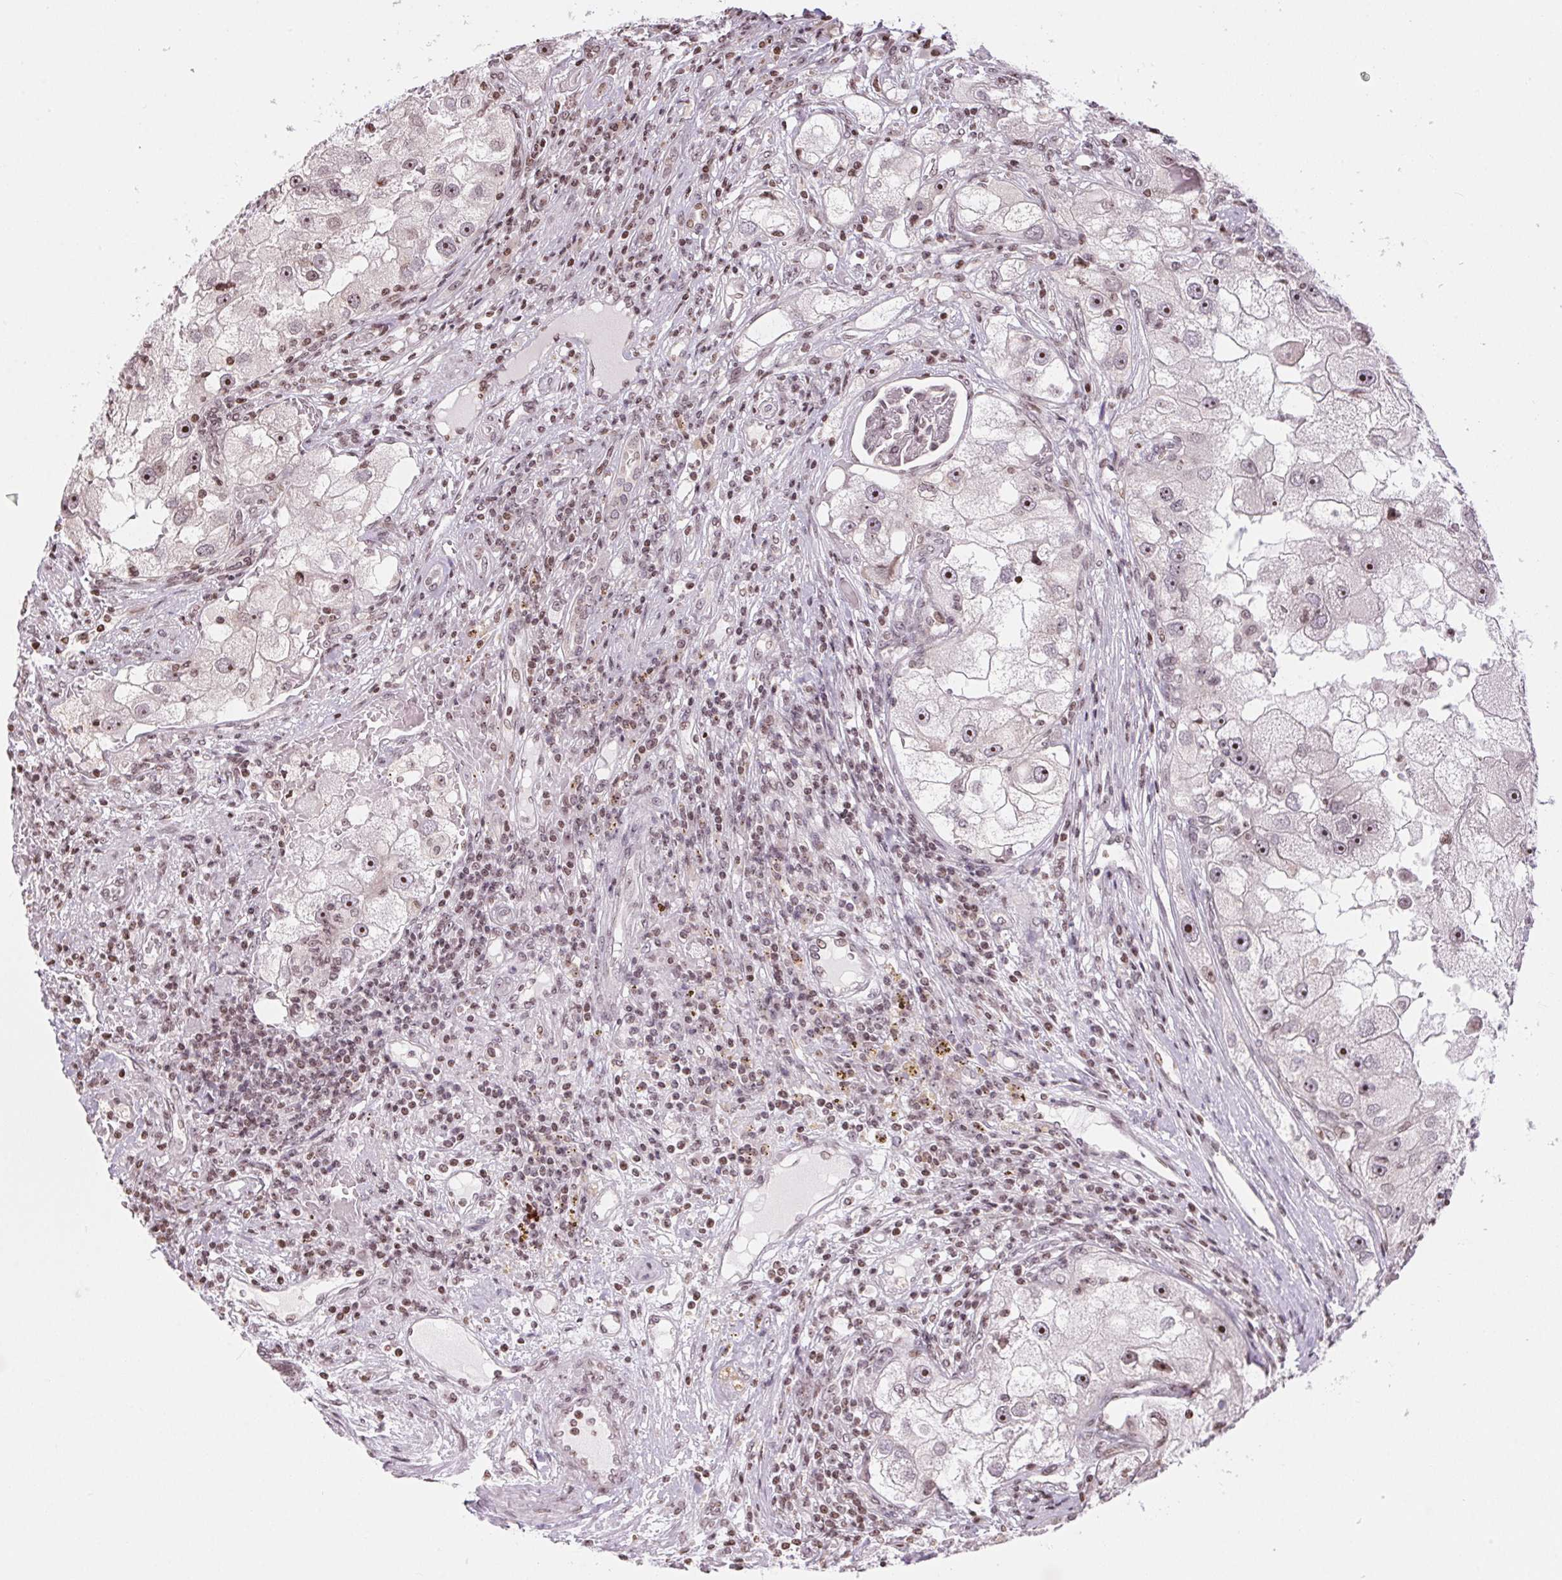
{"staining": {"intensity": "moderate", "quantity": ">75%", "location": "nuclear"}, "tissue": "renal cancer", "cell_type": "Tumor cells", "image_type": "cancer", "snomed": [{"axis": "morphology", "description": "Adenocarcinoma, NOS"}, {"axis": "topography", "description": "Kidney"}], "caption": "Approximately >75% of tumor cells in renal adenocarcinoma reveal moderate nuclear protein expression as visualized by brown immunohistochemical staining.", "gene": "RNF181", "patient": {"sex": "male", "age": 63}}